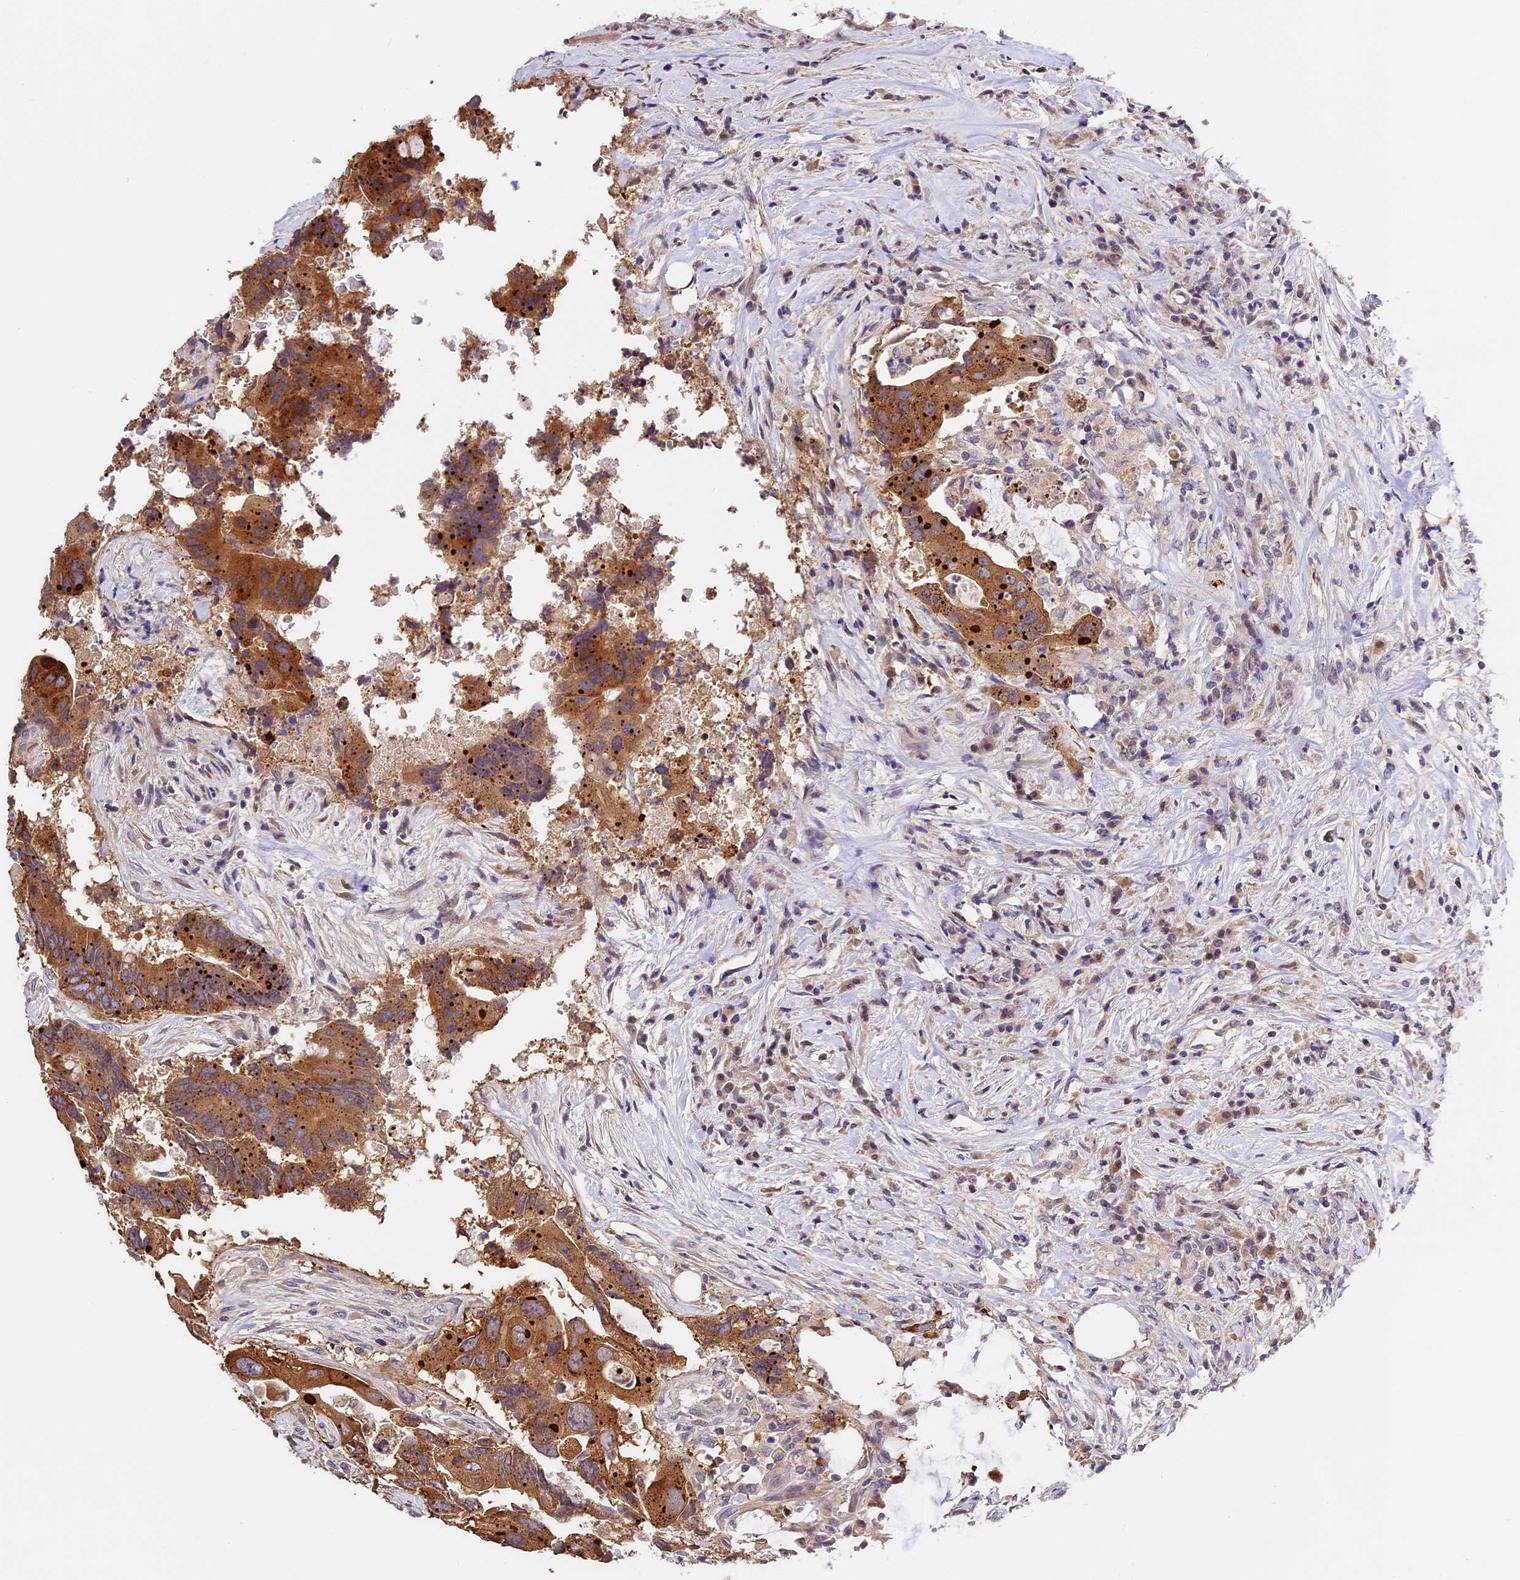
{"staining": {"intensity": "moderate", "quantity": ">75%", "location": "cytoplasmic/membranous"}, "tissue": "colorectal cancer", "cell_type": "Tumor cells", "image_type": "cancer", "snomed": [{"axis": "morphology", "description": "Adenocarcinoma, NOS"}, {"axis": "topography", "description": "Colon"}], "caption": "IHC of human colorectal cancer shows medium levels of moderate cytoplasmic/membranous positivity in about >75% of tumor cells.", "gene": "BSCL2", "patient": {"sex": "male", "age": 71}}